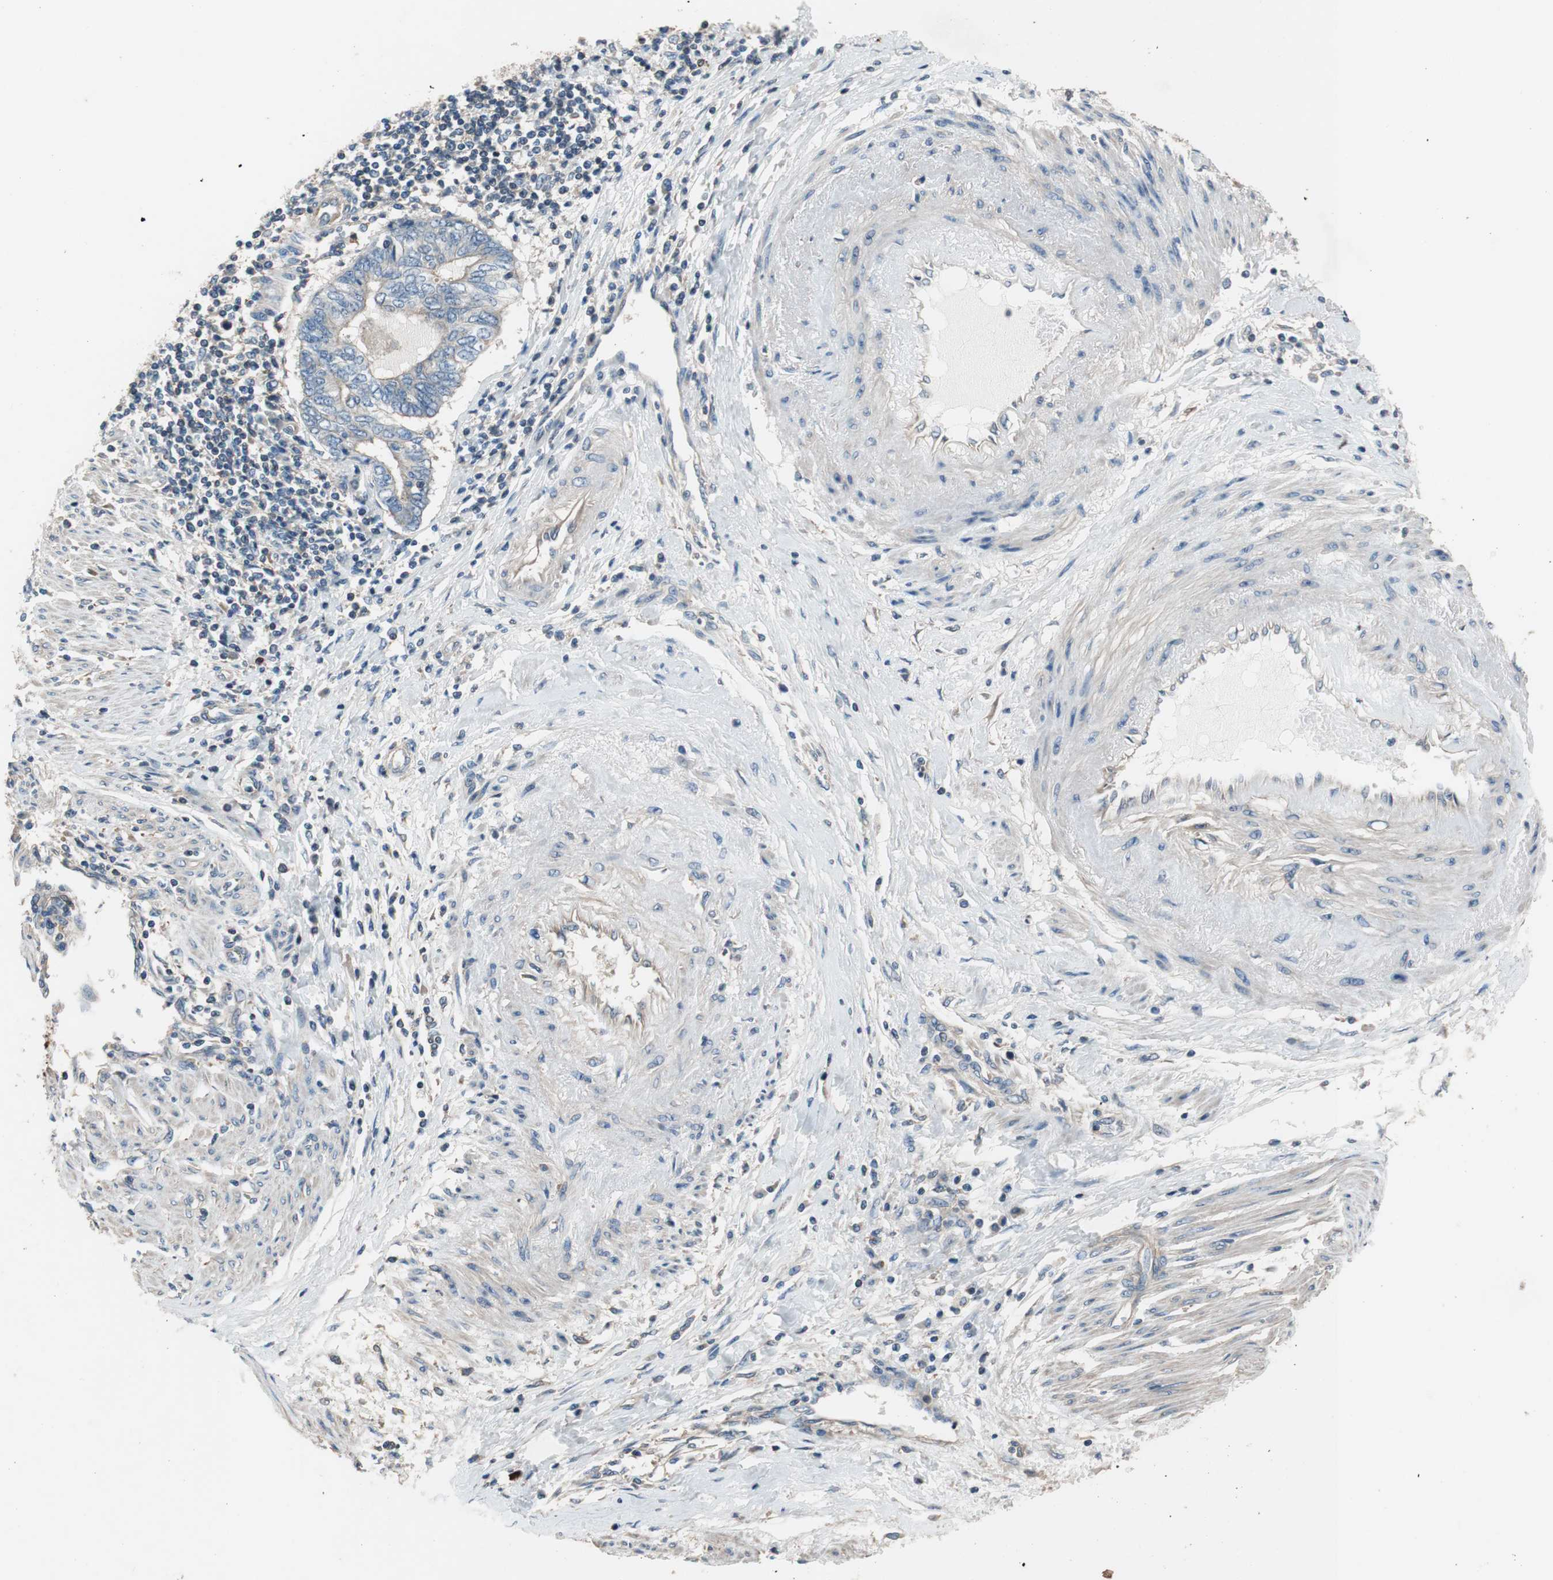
{"staining": {"intensity": "negative", "quantity": "none", "location": "none"}, "tissue": "endometrial cancer", "cell_type": "Tumor cells", "image_type": "cancer", "snomed": [{"axis": "morphology", "description": "Adenocarcinoma, NOS"}, {"axis": "topography", "description": "Uterus"}, {"axis": "topography", "description": "Endometrium"}], "caption": "A photomicrograph of adenocarcinoma (endometrial) stained for a protein displays no brown staining in tumor cells.", "gene": "CALML3", "patient": {"sex": "female", "age": 70}}